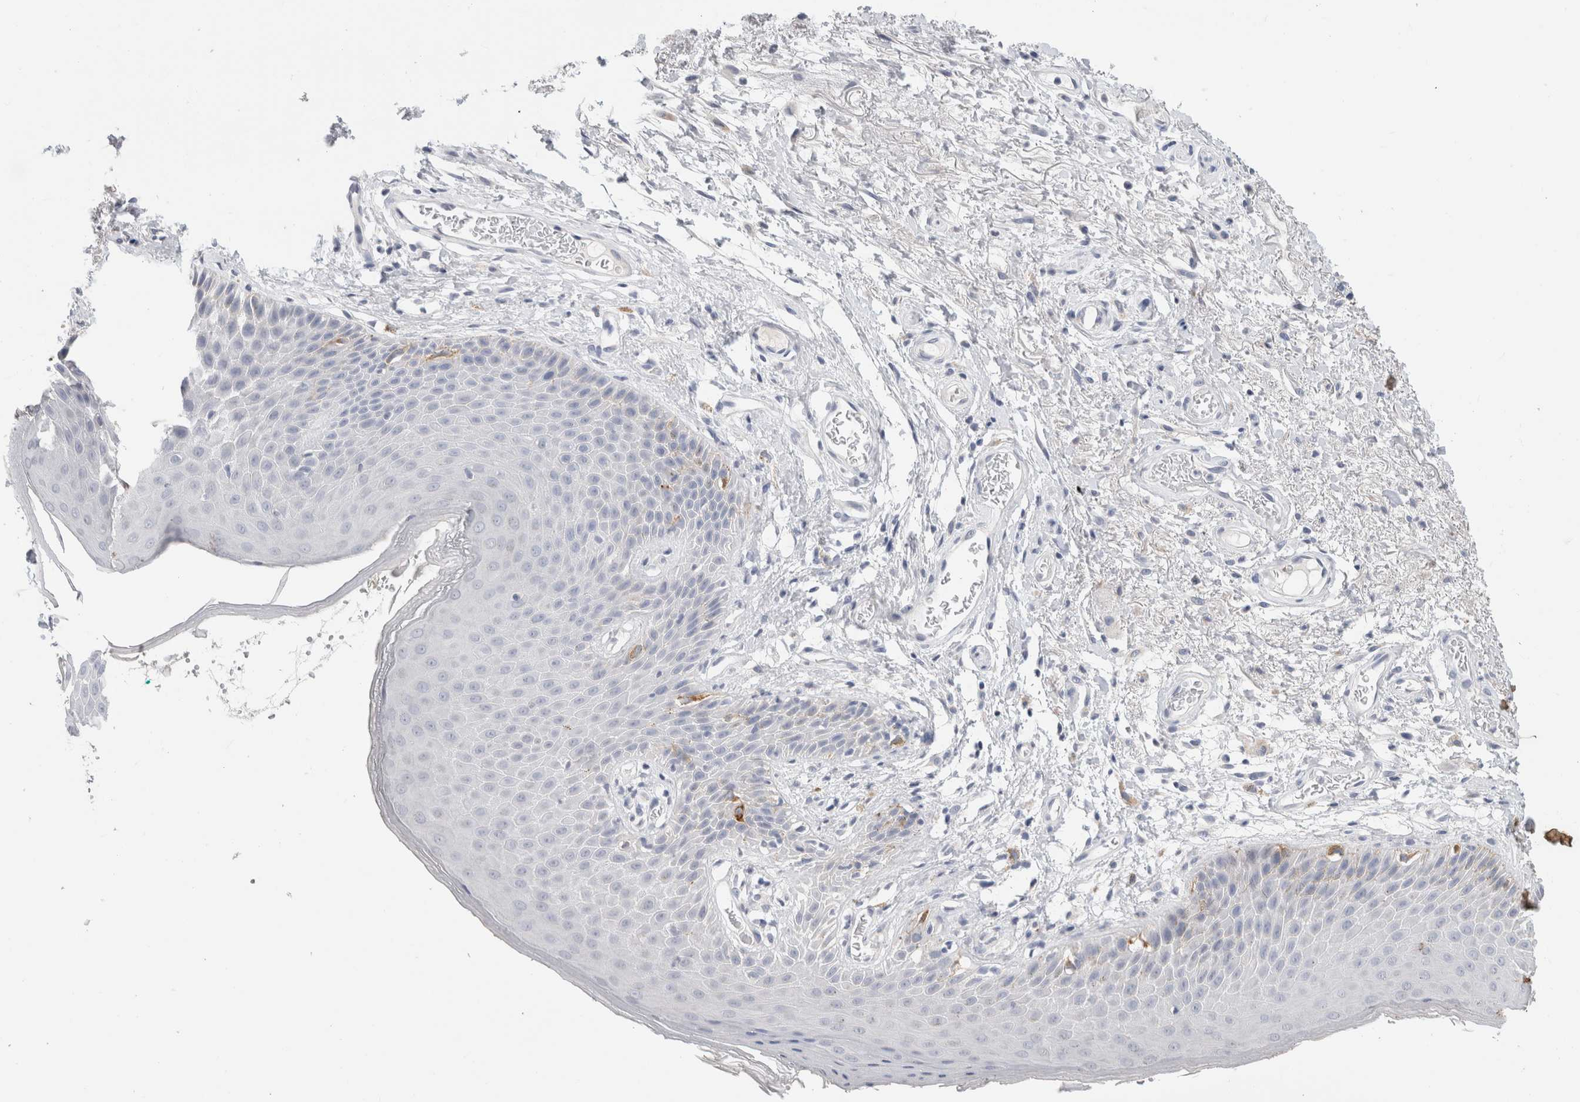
{"staining": {"intensity": "weak", "quantity": "<25%", "location": "cytoplasmic/membranous"}, "tissue": "skin", "cell_type": "Epidermal cells", "image_type": "normal", "snomed": [{"axis": "morphology", "description": "Normal tissue, NOS"}, {"axis": "topography", "description": "Anal"}], "caption": "Immunohistochemistry (IHC) of normal human skin shows no positivity in epidermal cells.", "gene": "BCAN", "patient": {"sex": "male", "age": 74}}